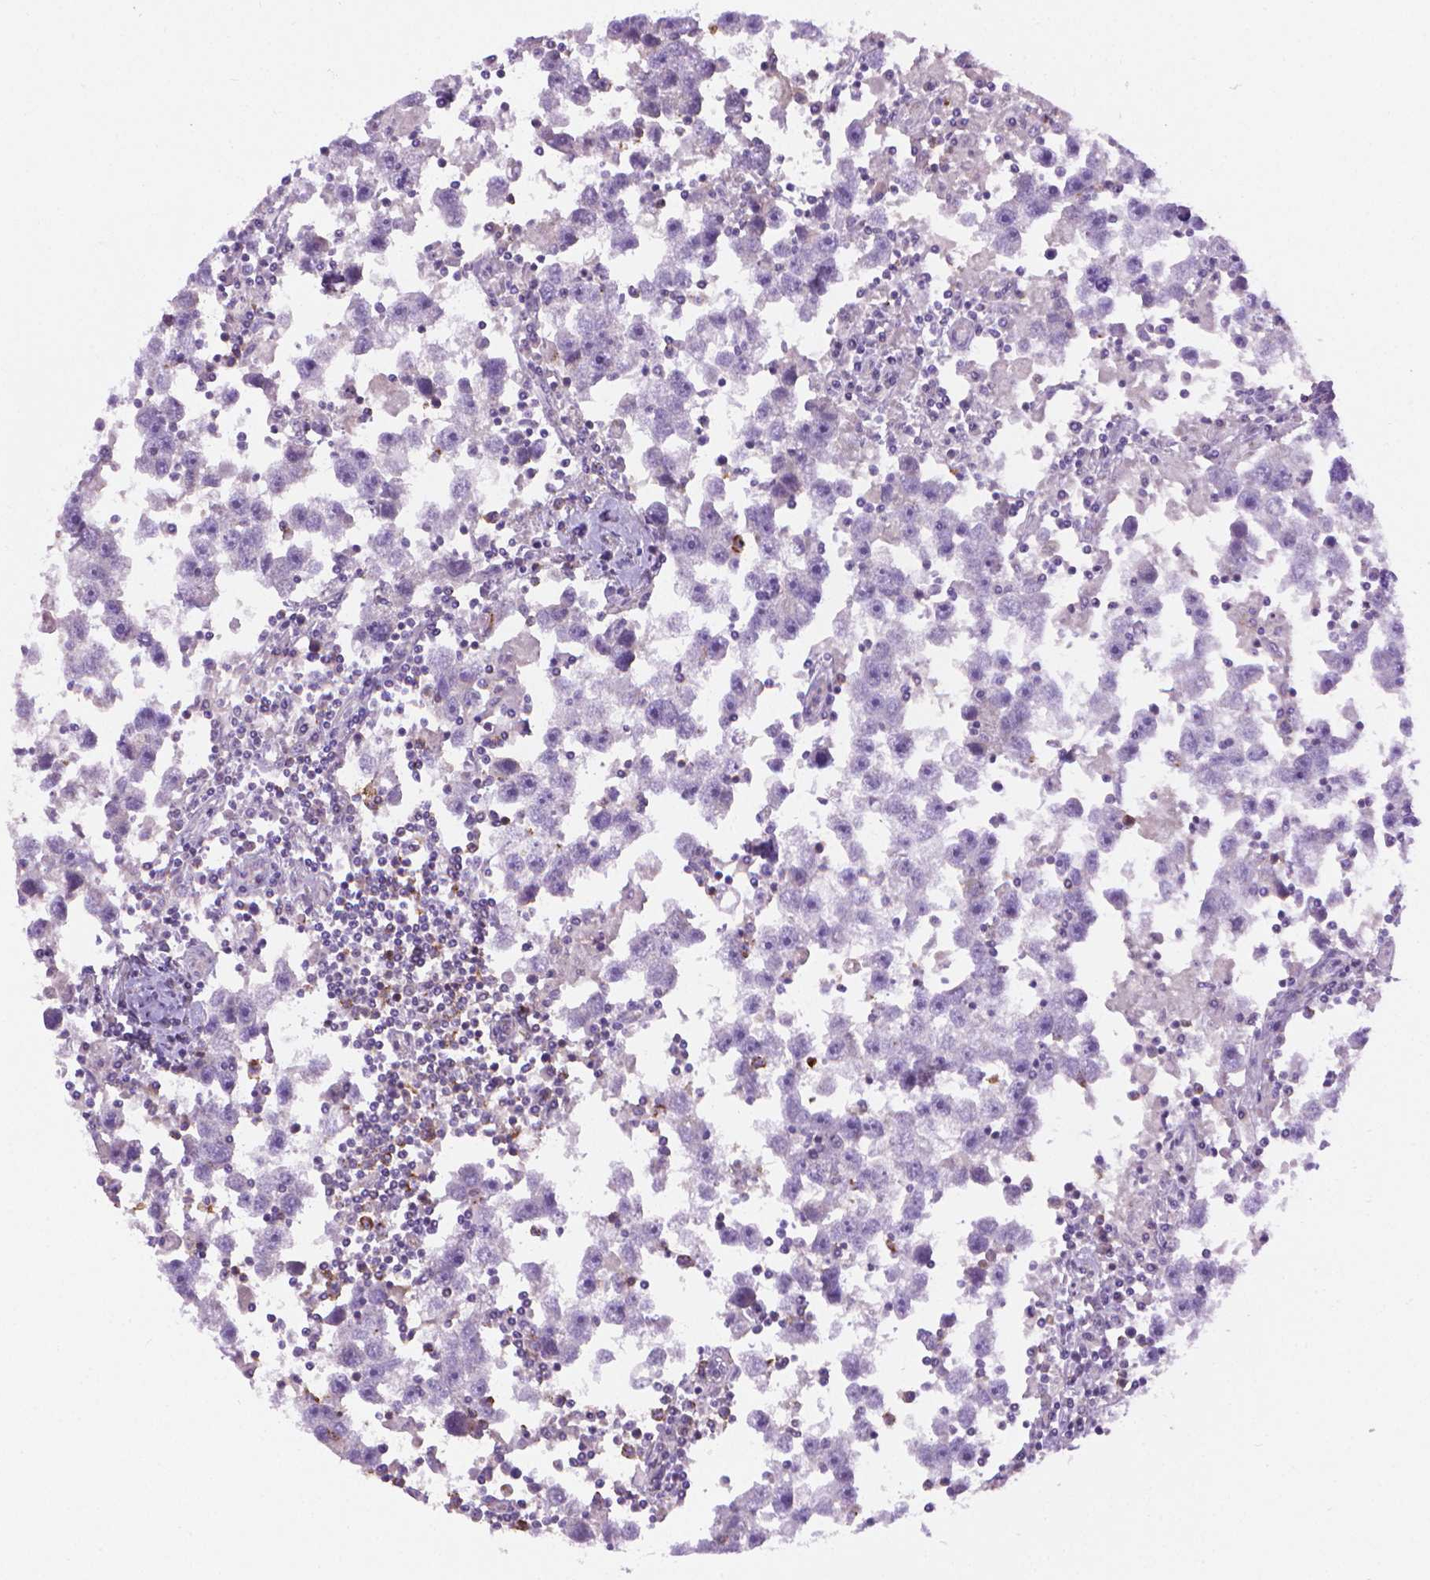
{"staining": {"intensity": "negative", "quantity": "none", "location": "none"}, "tissue": "testis cancer", "cell_type": "Tumor cells", "image_type": "cancer", "snomed": [{"axis": "morphology", "description": "Seminoma, NOS"}, {"axis": "topography", "description": "Testis"}], "caption": "Micrograph shows no protein staining in tumor cells of testis cancer (seminoma) tissue.", "gene": "SLC51B", "patient": {"sex": "male", "age": 30}}